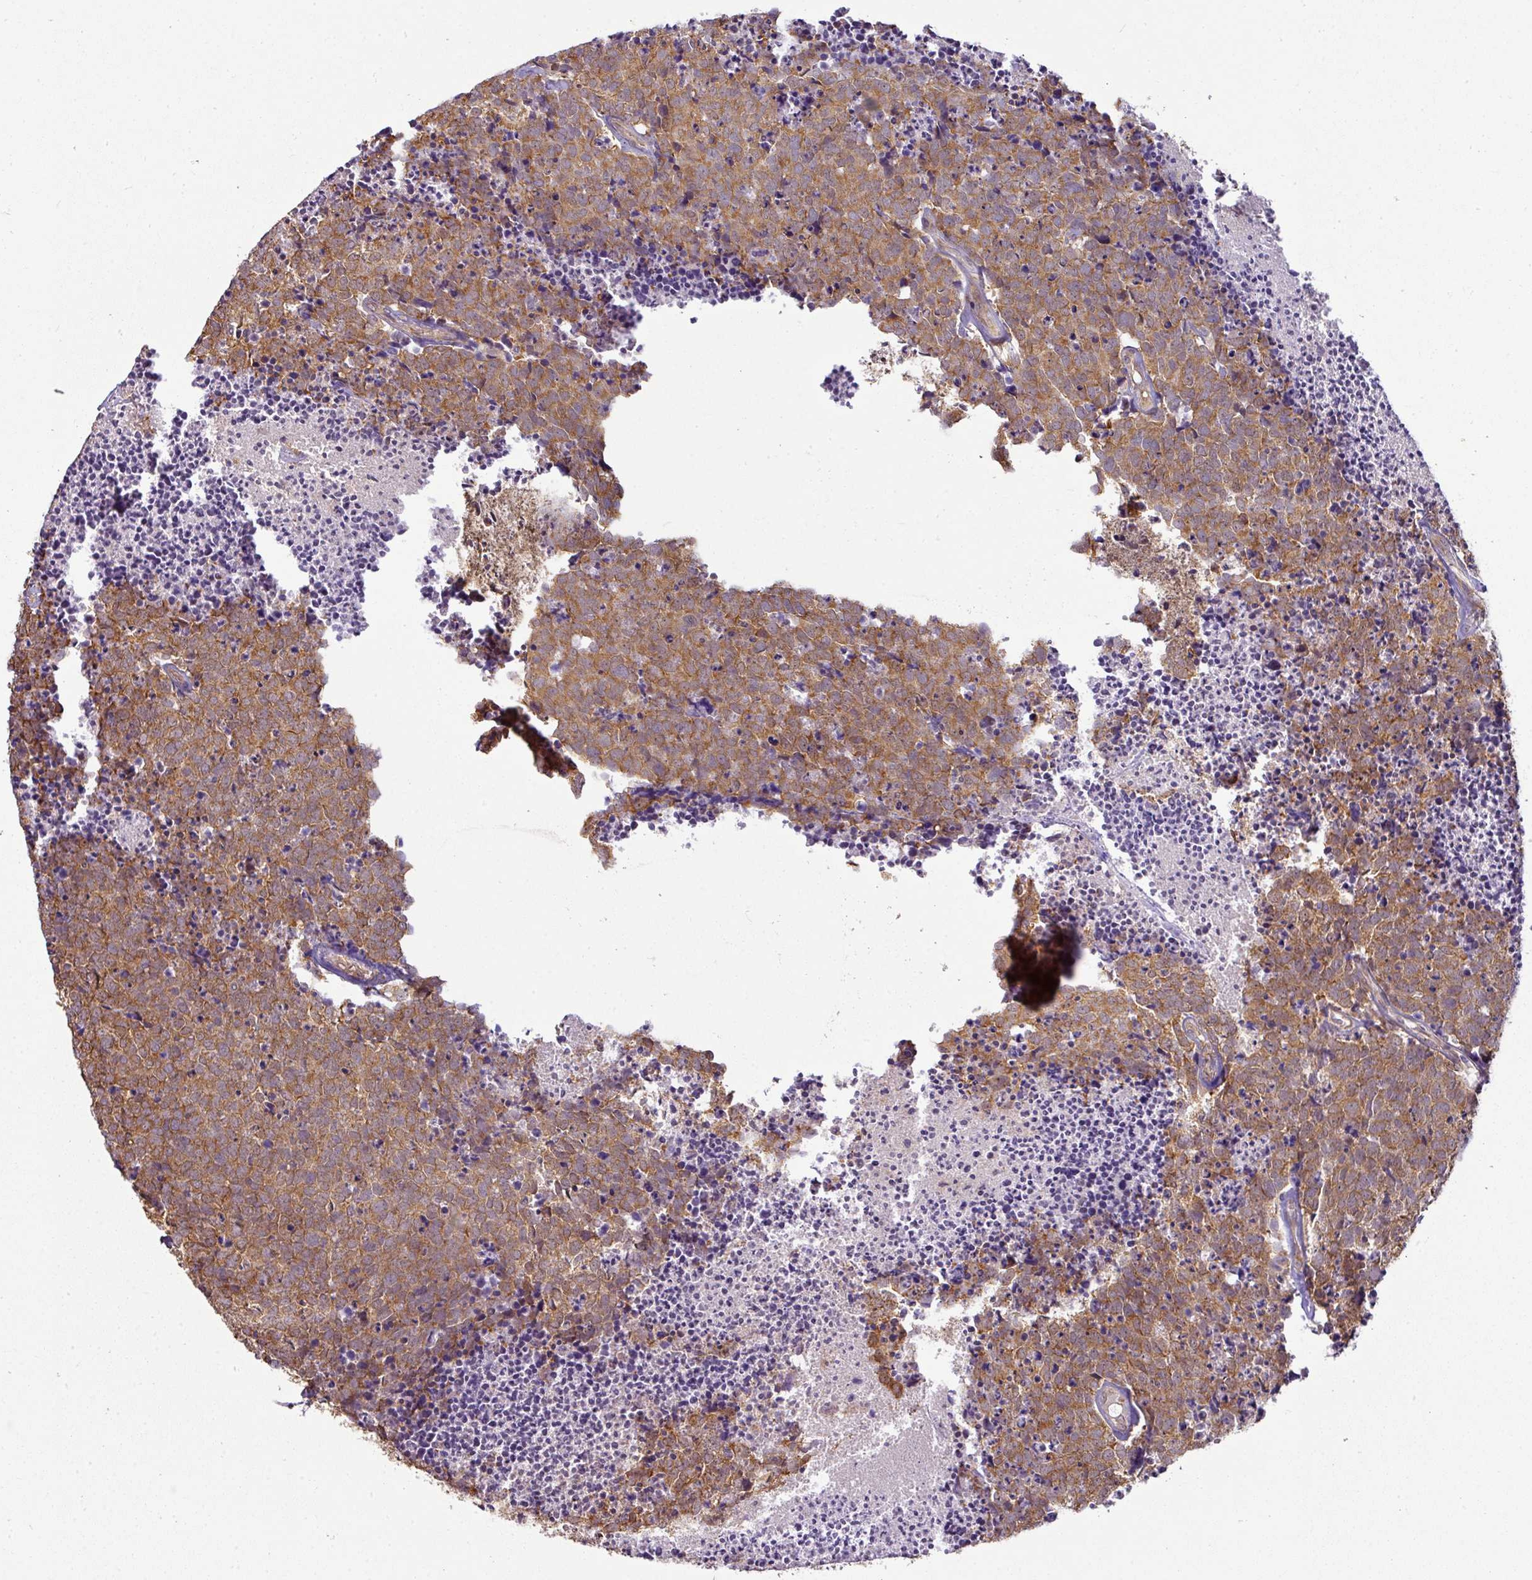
{"staining": {"intensity": "moderate", "quantity": ">75%", "location": "cytoplasmic/membranous"}, "tissue": "carcinoid", "cell_type": "Tumor cells", "image_type": "cancer", "snomed": [{"axis": "morphology", "description": "Carcinoid, malignant, NOS"}, {"axis": "topography", "description": "Skin"}], "caption": "DAB (3,3'-diaminobenzidine) immunohistochemical staining of human carcinoid (malignant) shows moderate cytoplasmic/membranous protein staining in about >75% of tumor cells.", "gene": "RBM4B", "patient": {"sex": "female", "age": 79}}